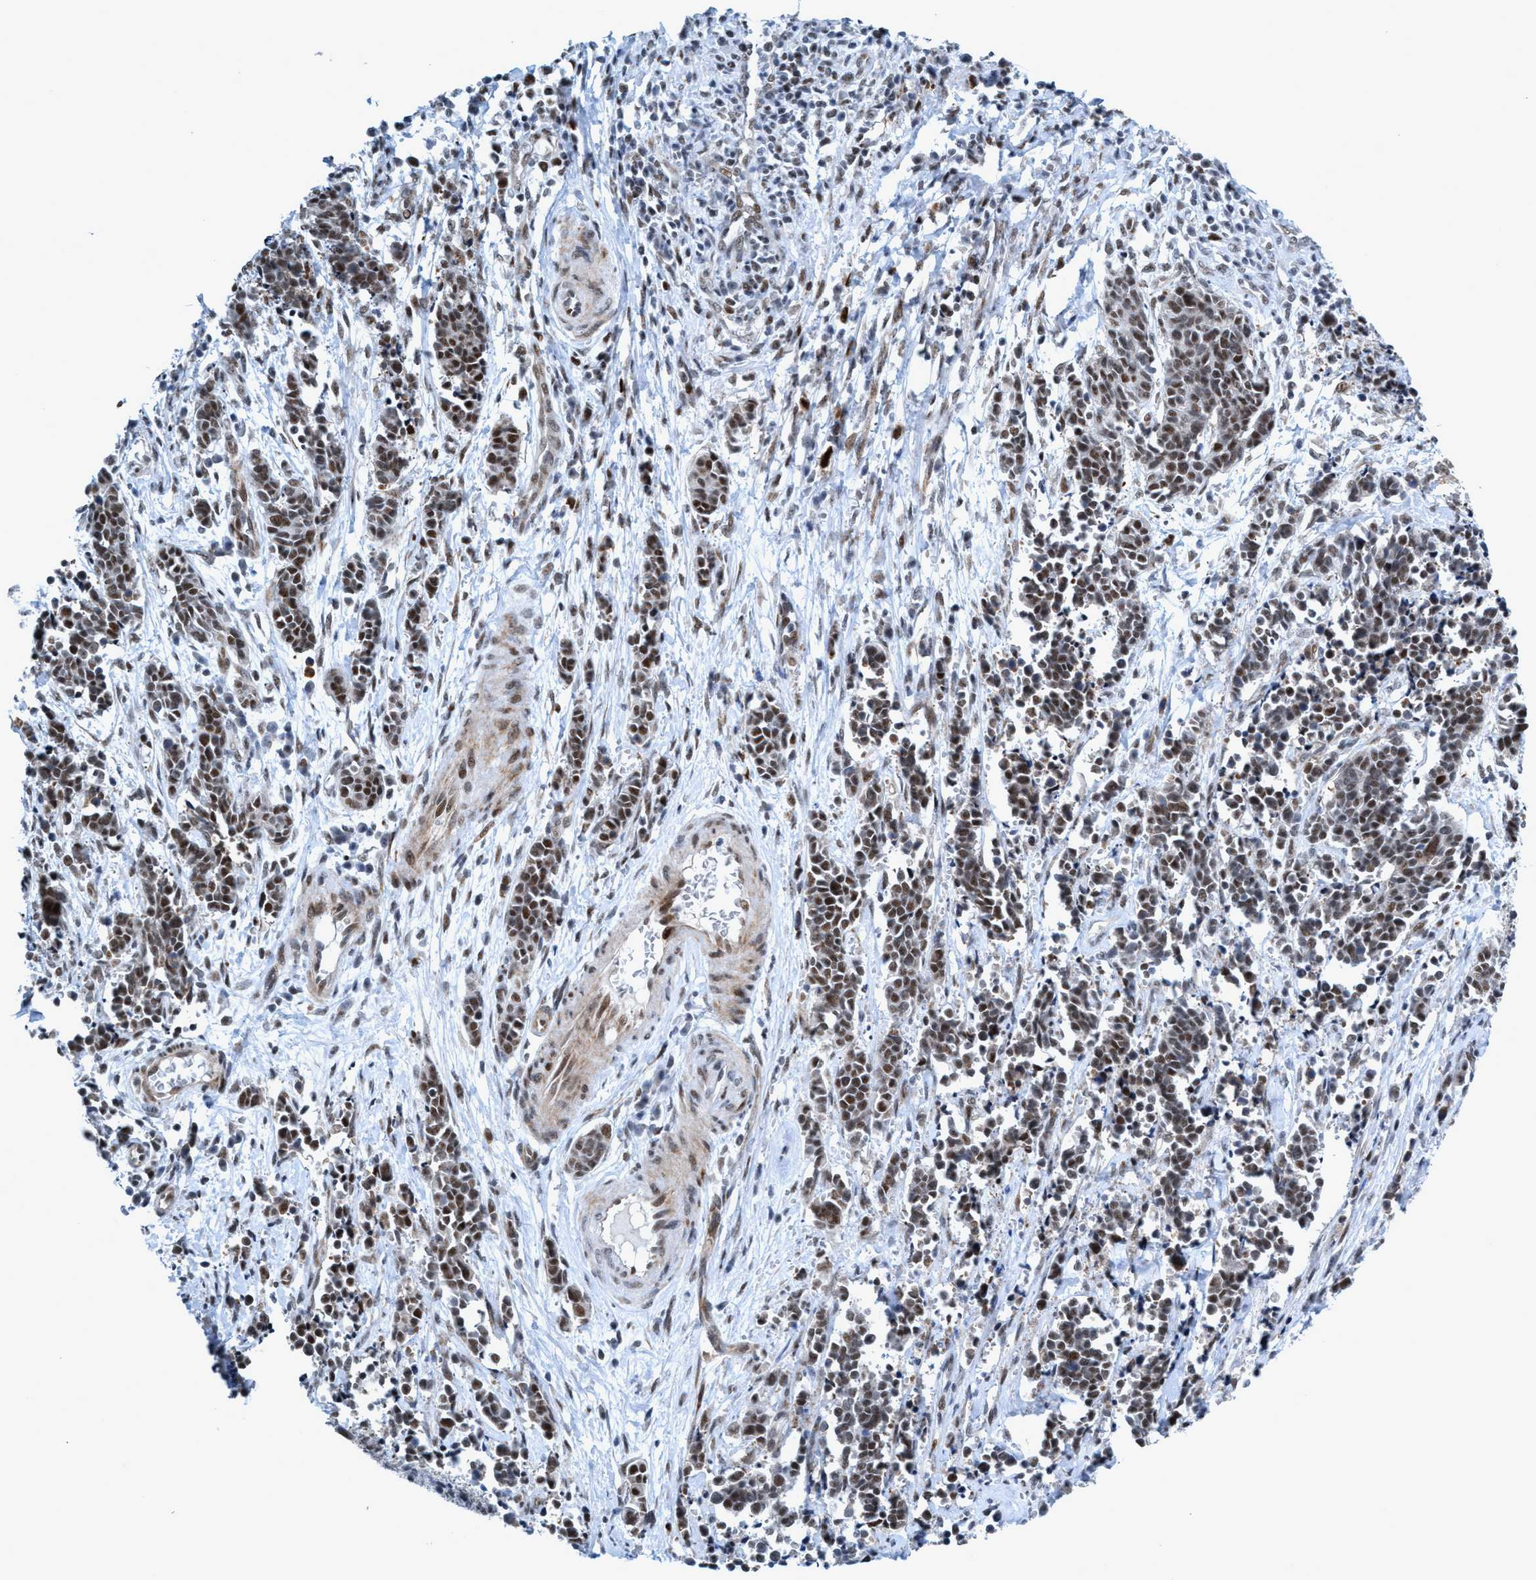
{"staining": {"intensity": "moderate", "quantity": ">75%", "location": "nuclear"}, "tissue": "cervical cancer", "cell_type": "Tumor cells", "image_type": "cancer", "snomed": [{"axis": "morphology", "description": "Squamous cell carcinoma, NOS"}, {"axis": "topography", "description": "Cervix"}], "caption": "A high-resolution photomicrograph shows immunohistochemistry staining of cervical cancer, which reveals moderate nuclear staining in about >75% of tumor cells.", "gene": "CWC27", "patient": {"sex": "female", "age": 35}}